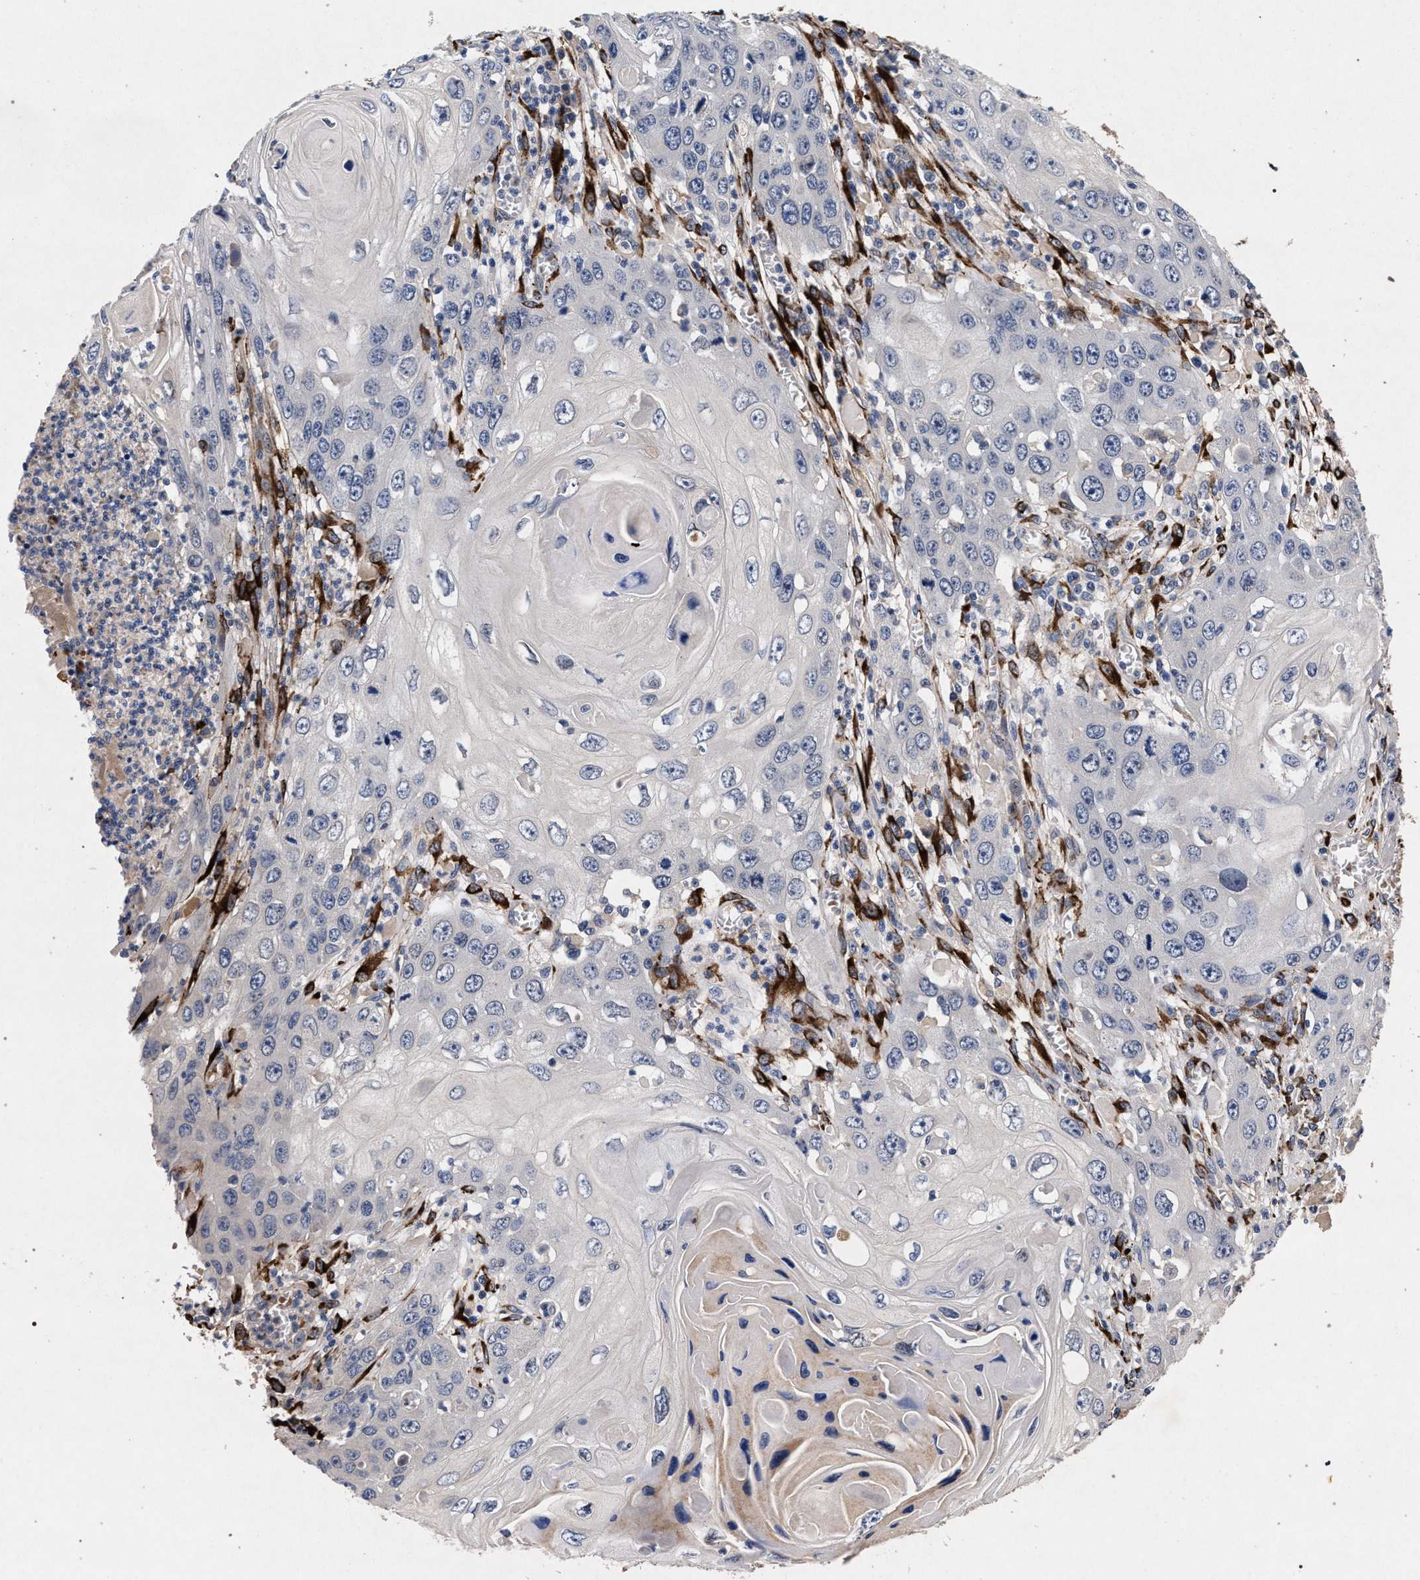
{"staining": {"intensity": "negative", "quantity": "none", "location": "none"}, "tissue": "skin cancer", "cell_type": "Tumor cells", "image_type": "cancer", "snomed": [{"axis": "morphology", "description": "Squamous cell carcinoma, NOS"}, {"axis": "topography", "description": "Skin"}], "caption": "Tumor cells are negative for brown protein staining in skin cancer.", "gene": "NEK7", "patient": {"sex": "male", "age": 55}}